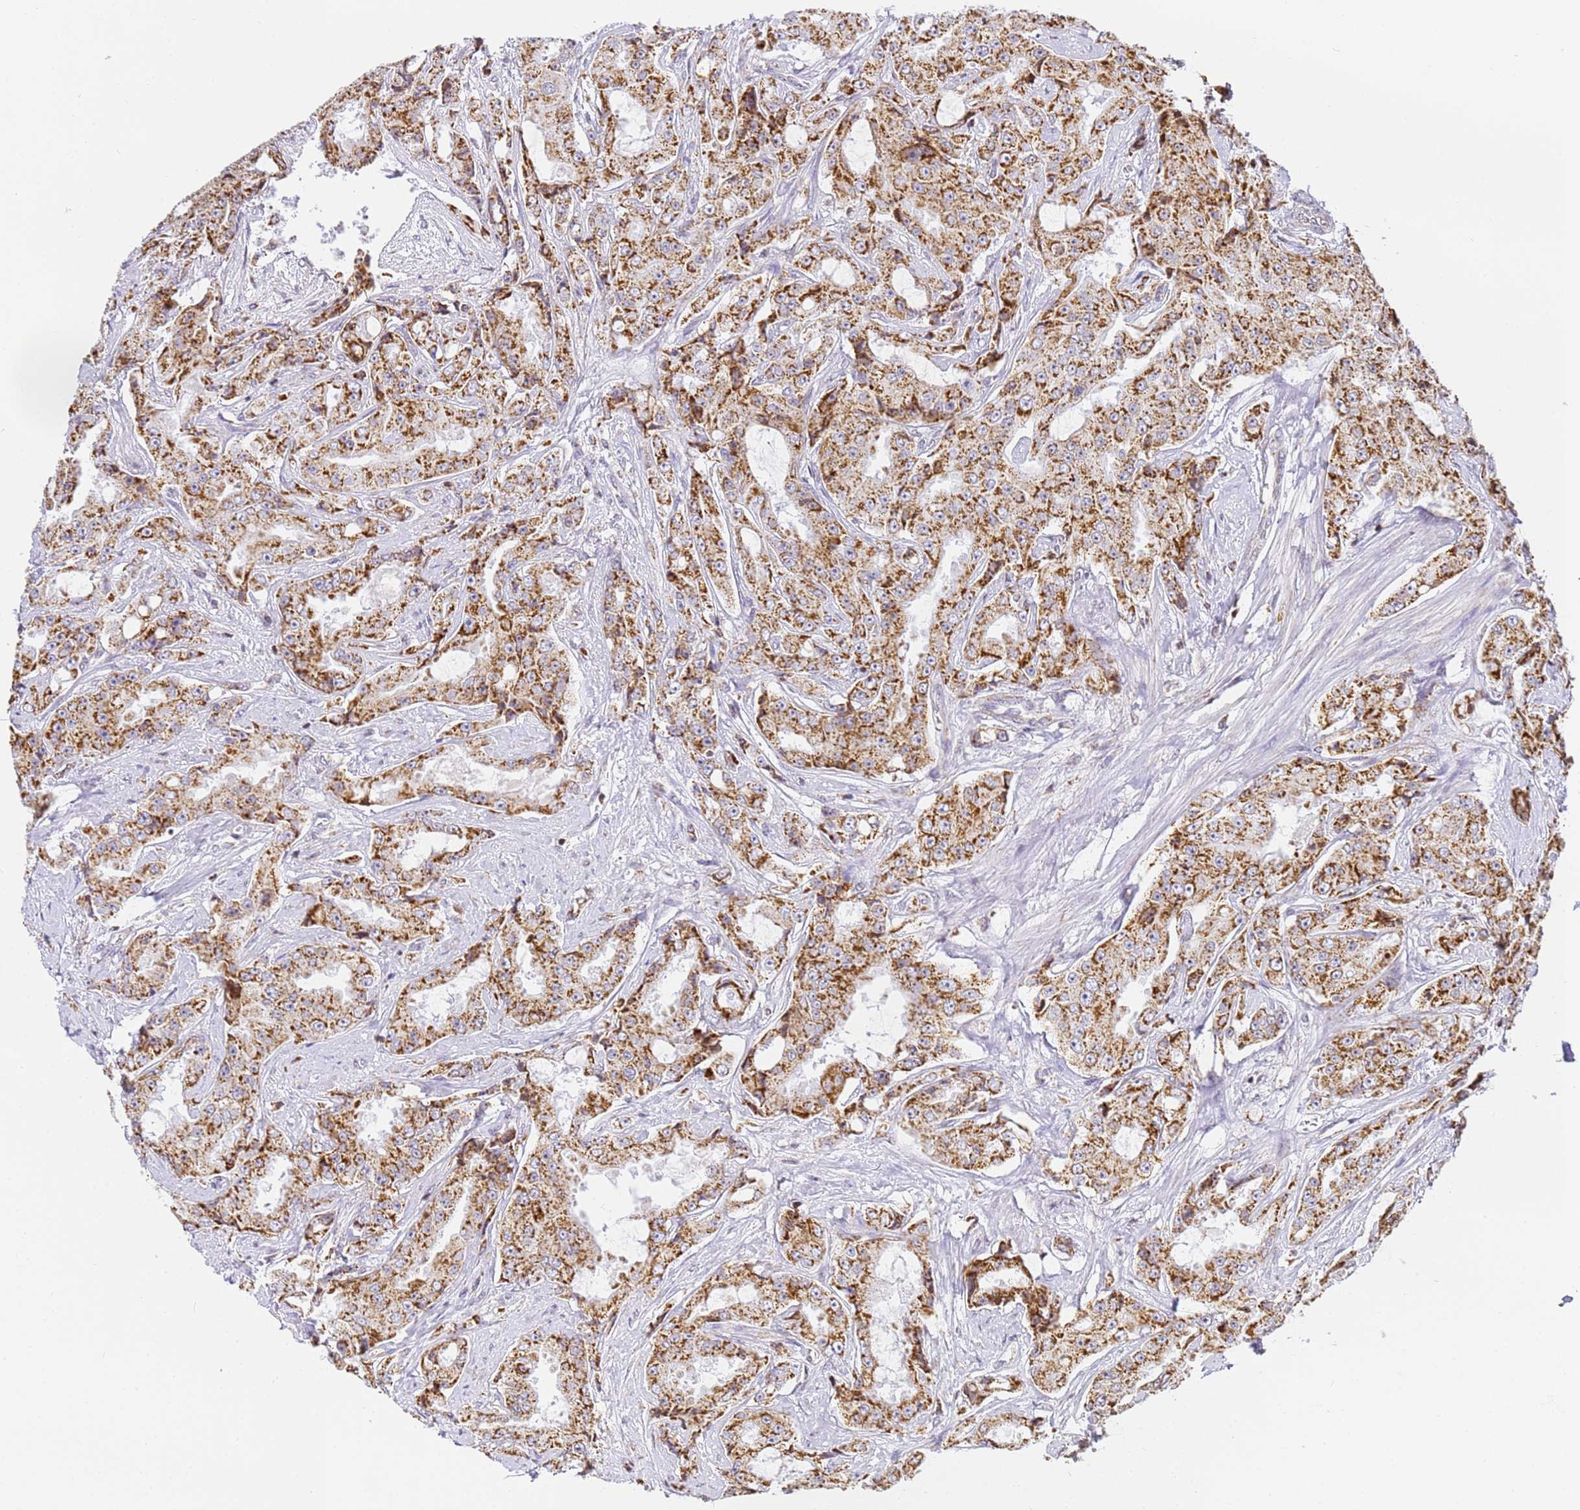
{"staining": {"intensity": "strong", "quantity": ">75%", "location": "cytoplasmic/membranous"}, "tissue": "prostate cancer", "cell_type": "Tumor cells", "image_type": "cancer", "snomed": [{"axis": "morphology", "description": "Adenocarcinoma, High grade"}, {"axis": "topography", "description": "Prostate"}], "caption": "The immunohistochemical stain labels strong cytoplasmic/membranous positivity in tumor cells of prostate cancer tissue.", "gene": "HSPE1", "patient": {"sex": "male", "age": 73}}